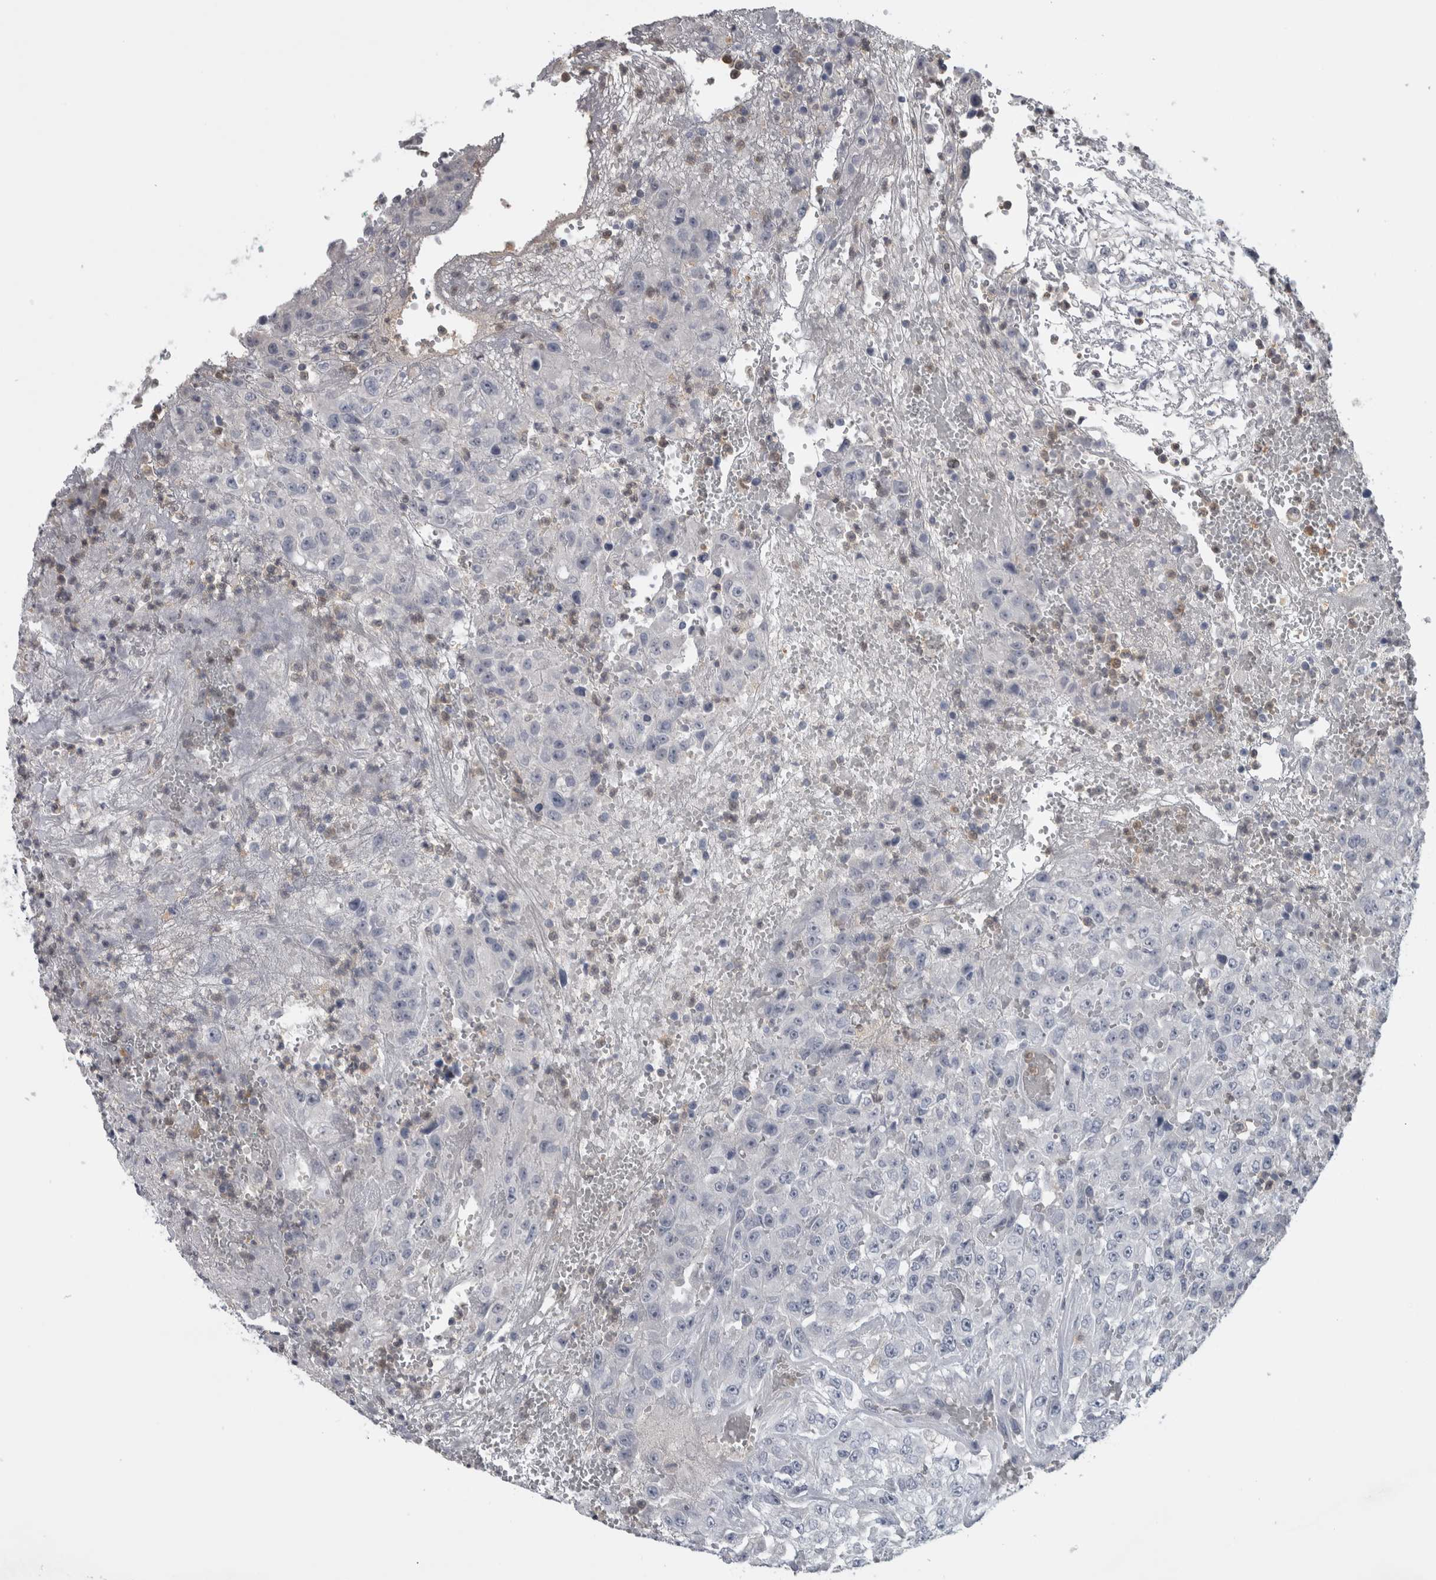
{"staining": {"intensity": "negative", "quantity": "none", "location": "none"}, "tissue": "urothelial cancer", "cell_type": "Tumor cells", "image_type": "cancer", "snomed": [{"axis": "morphology", "description": "Urothelial carcinoma, High grade"}, {"axis": "topography", "description": "Urinary bladder"}], "caption": "The image displays no staining of tumor cells in urothelial cancer. The staining was performed using DAB to visualize the protein expression in brown, while the nuclei were stained in blue with hematoxylin (Magnification: 20x).", "gene": "NAPRT", "patient": {"sex": "male", "age": 46}}